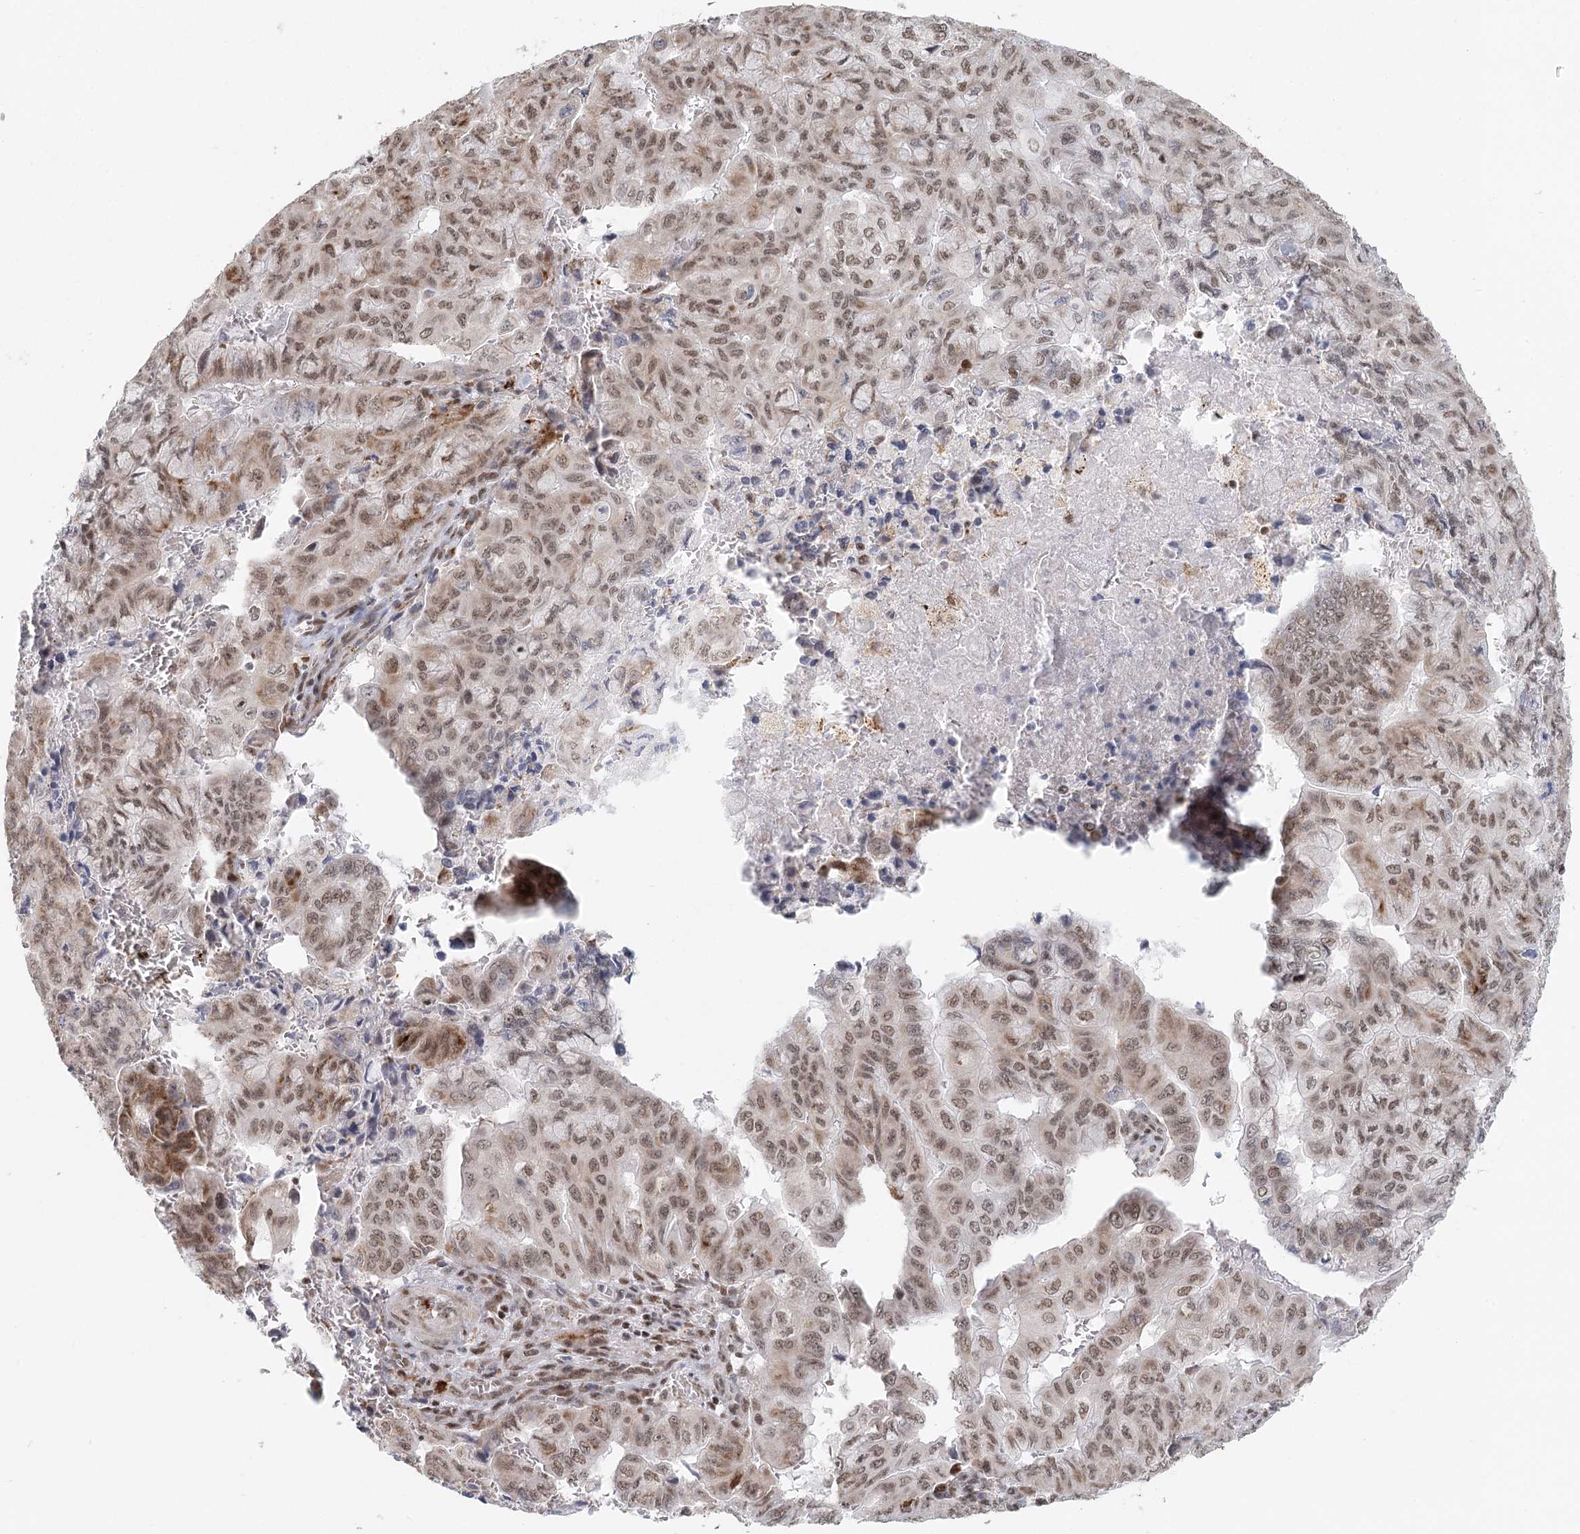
{"staining": {"intensity": "moderate", "quantity": ">75%", "location": "nuclear"}, "tissue": "pancreatic cancer", "cell_type": "Tumor cells", "image_type": "cancer", "snomed": [{"axis": "morphology", "description": "Adenocarcinoma, NOS"}, {"axis": "topography", "description": "Pancreas"}], "caption": "A brown stain shows moderate nuclear expression of a protein in human adenocarcinoma (pancreatic) tumor cells.", "gene": "BNIP5", "patient": {"sex": "male", "age": 51}}